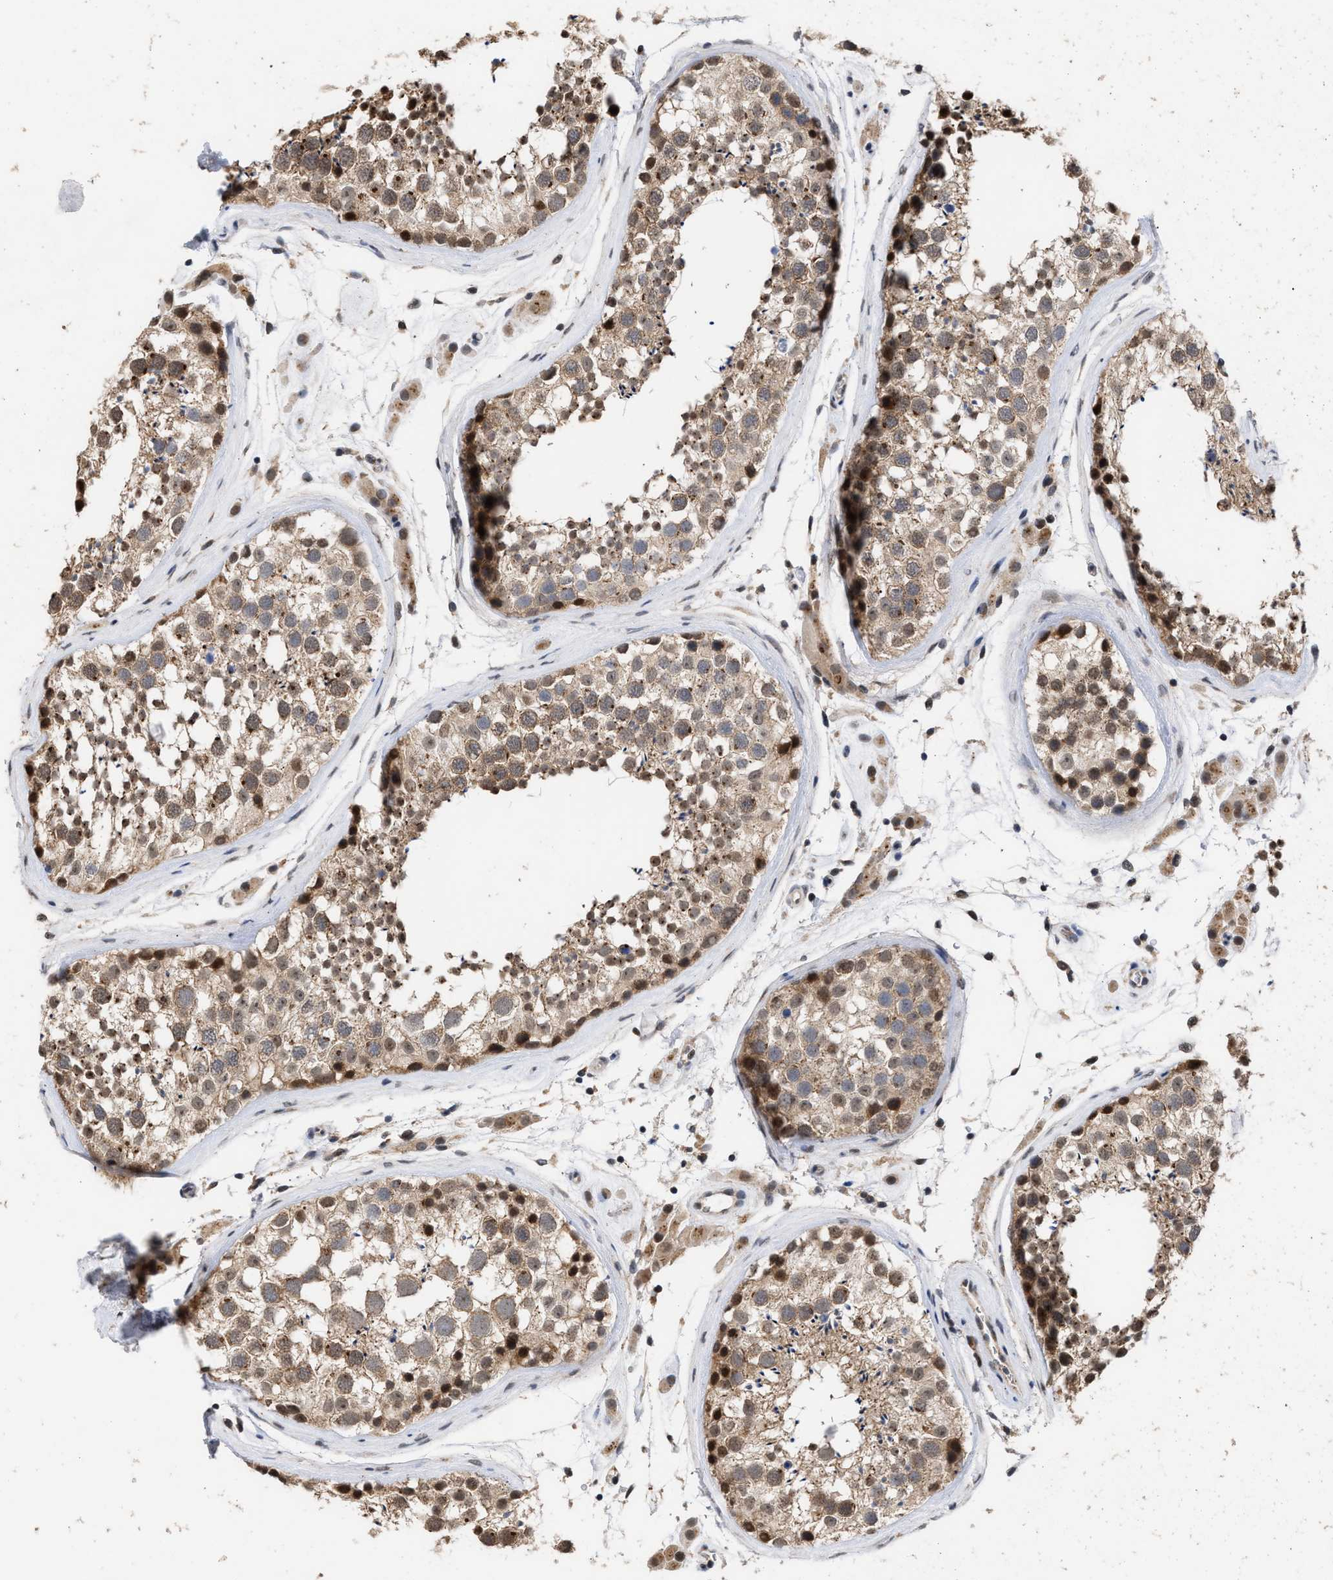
{"staining": {"intensity": "moderate", "quantity": ">75%", "location": "cytoplasmic/membranous"}, "tissue": "testis", "cell_type": "Cells in seminiferous ducts", "image_type": "normal", "snomed": [{"axis": "morphology", "description": "Normal tissue, NOS"}, {"axis": "topography", "description": "Testis"}], "caption": "Protein analysis of normal testis shows moderate cytoplasmic/membranous expression in approximately >75% of cells in seminiferous ducts. The staining was performed using DAB, with brown indicating positive protein expression. Nuclei are stained blue with hematoxylin.", "gene": "MKNK2", "patient": {"sex": "male", "age": 46}}